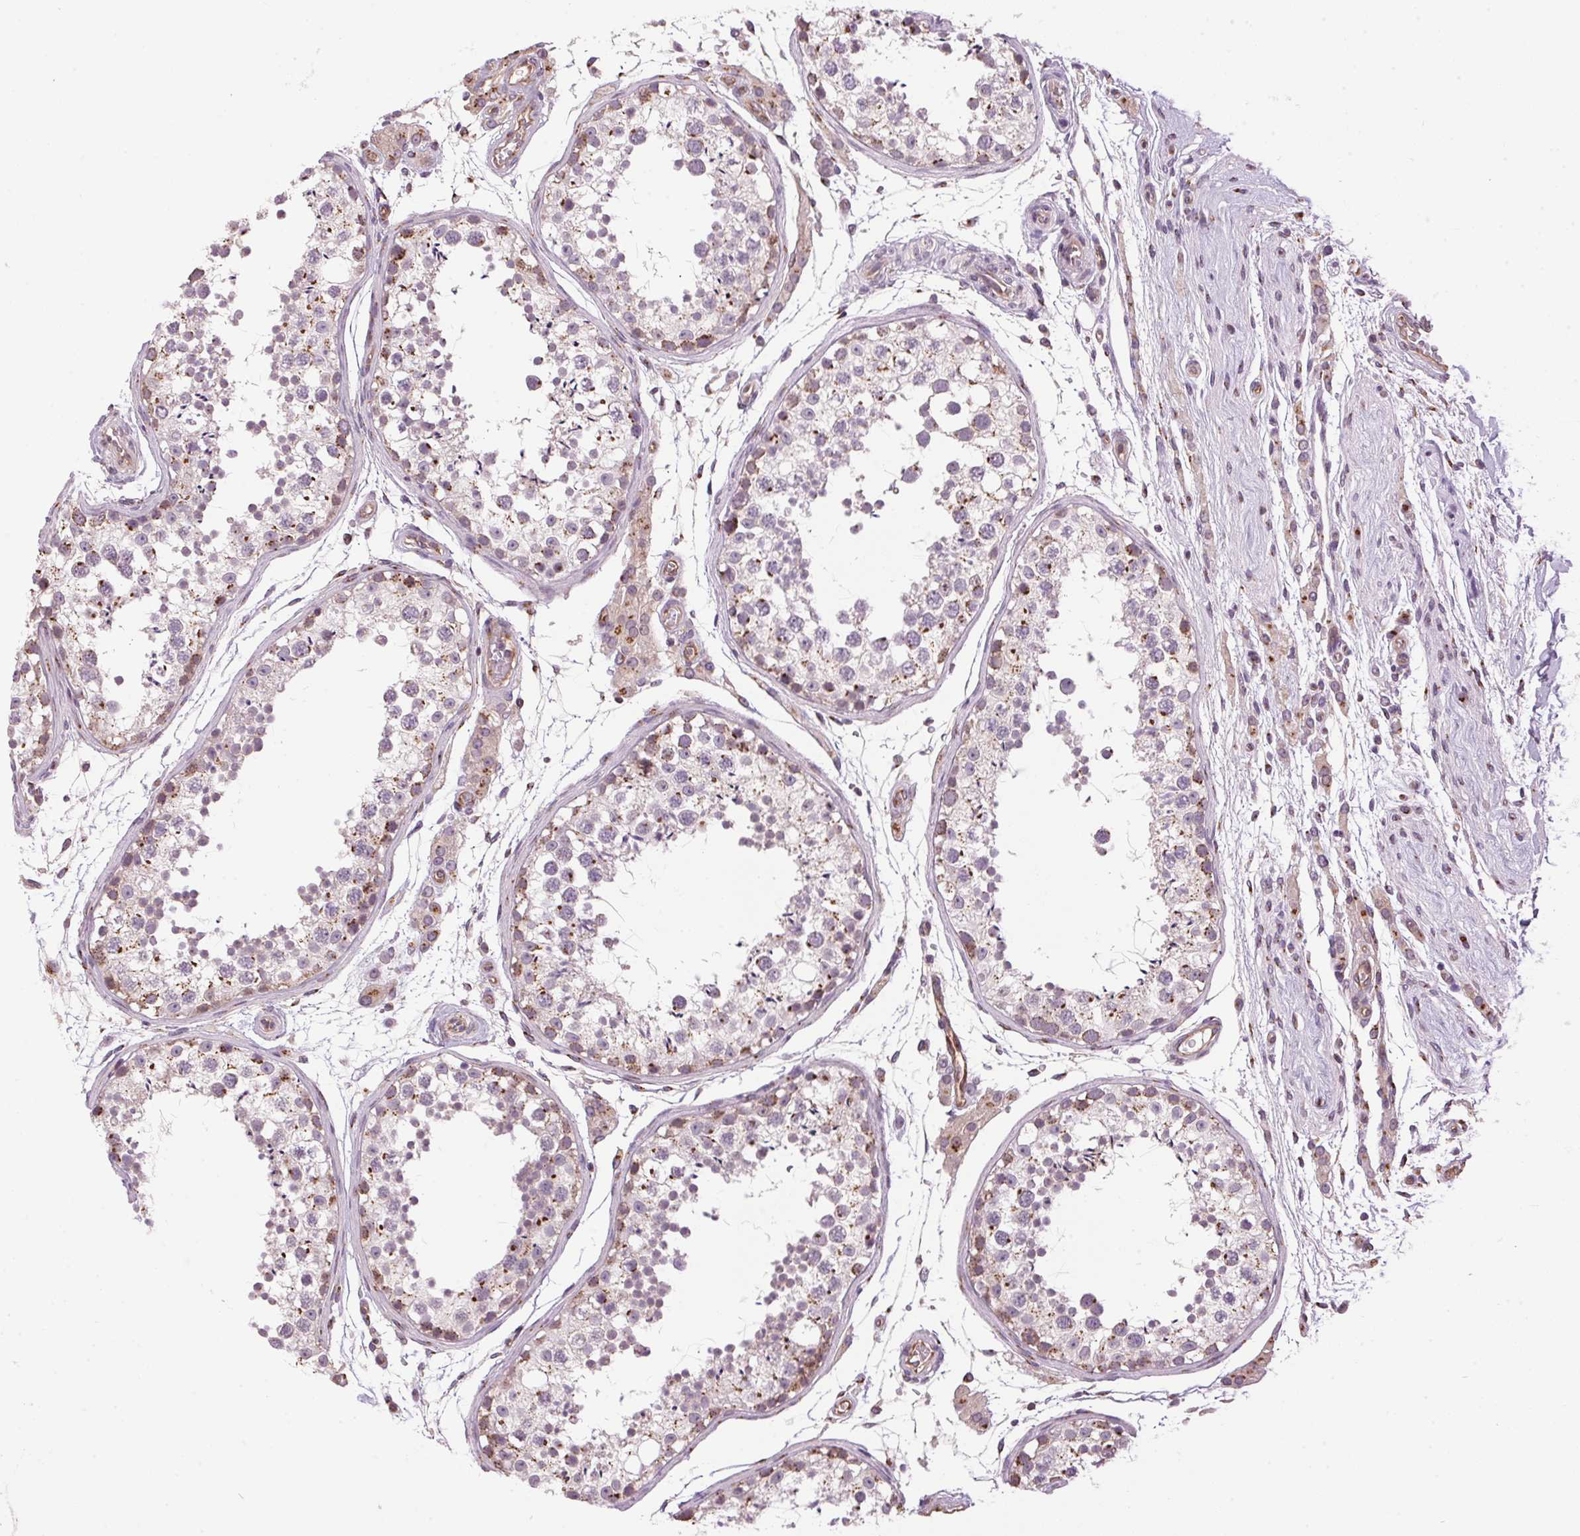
{"staining": {"intensity": "moderate", "quantity": "25%-75%", "location": "cytoplasmic/membranous"}, "tissue": "testis", "cell_type": "Cells in seminiferous ducts", "image_type": "normal", "snomed": [{"axis": "morphology", "description": "Normal tissue, NOS"}, {"axis": "morphology", "description": "Seminoma, NOS"}, {"axis": "topography", "description": "Testis"}], "caption": "Testis stained with immunohistochemistry reveals moderate cytoplasmic/membranous positivity in about 25%-75% of cells in seminiferous ducts.", "gene": "GOLPH3", "patient": {"sex": "male", "age": 29}}